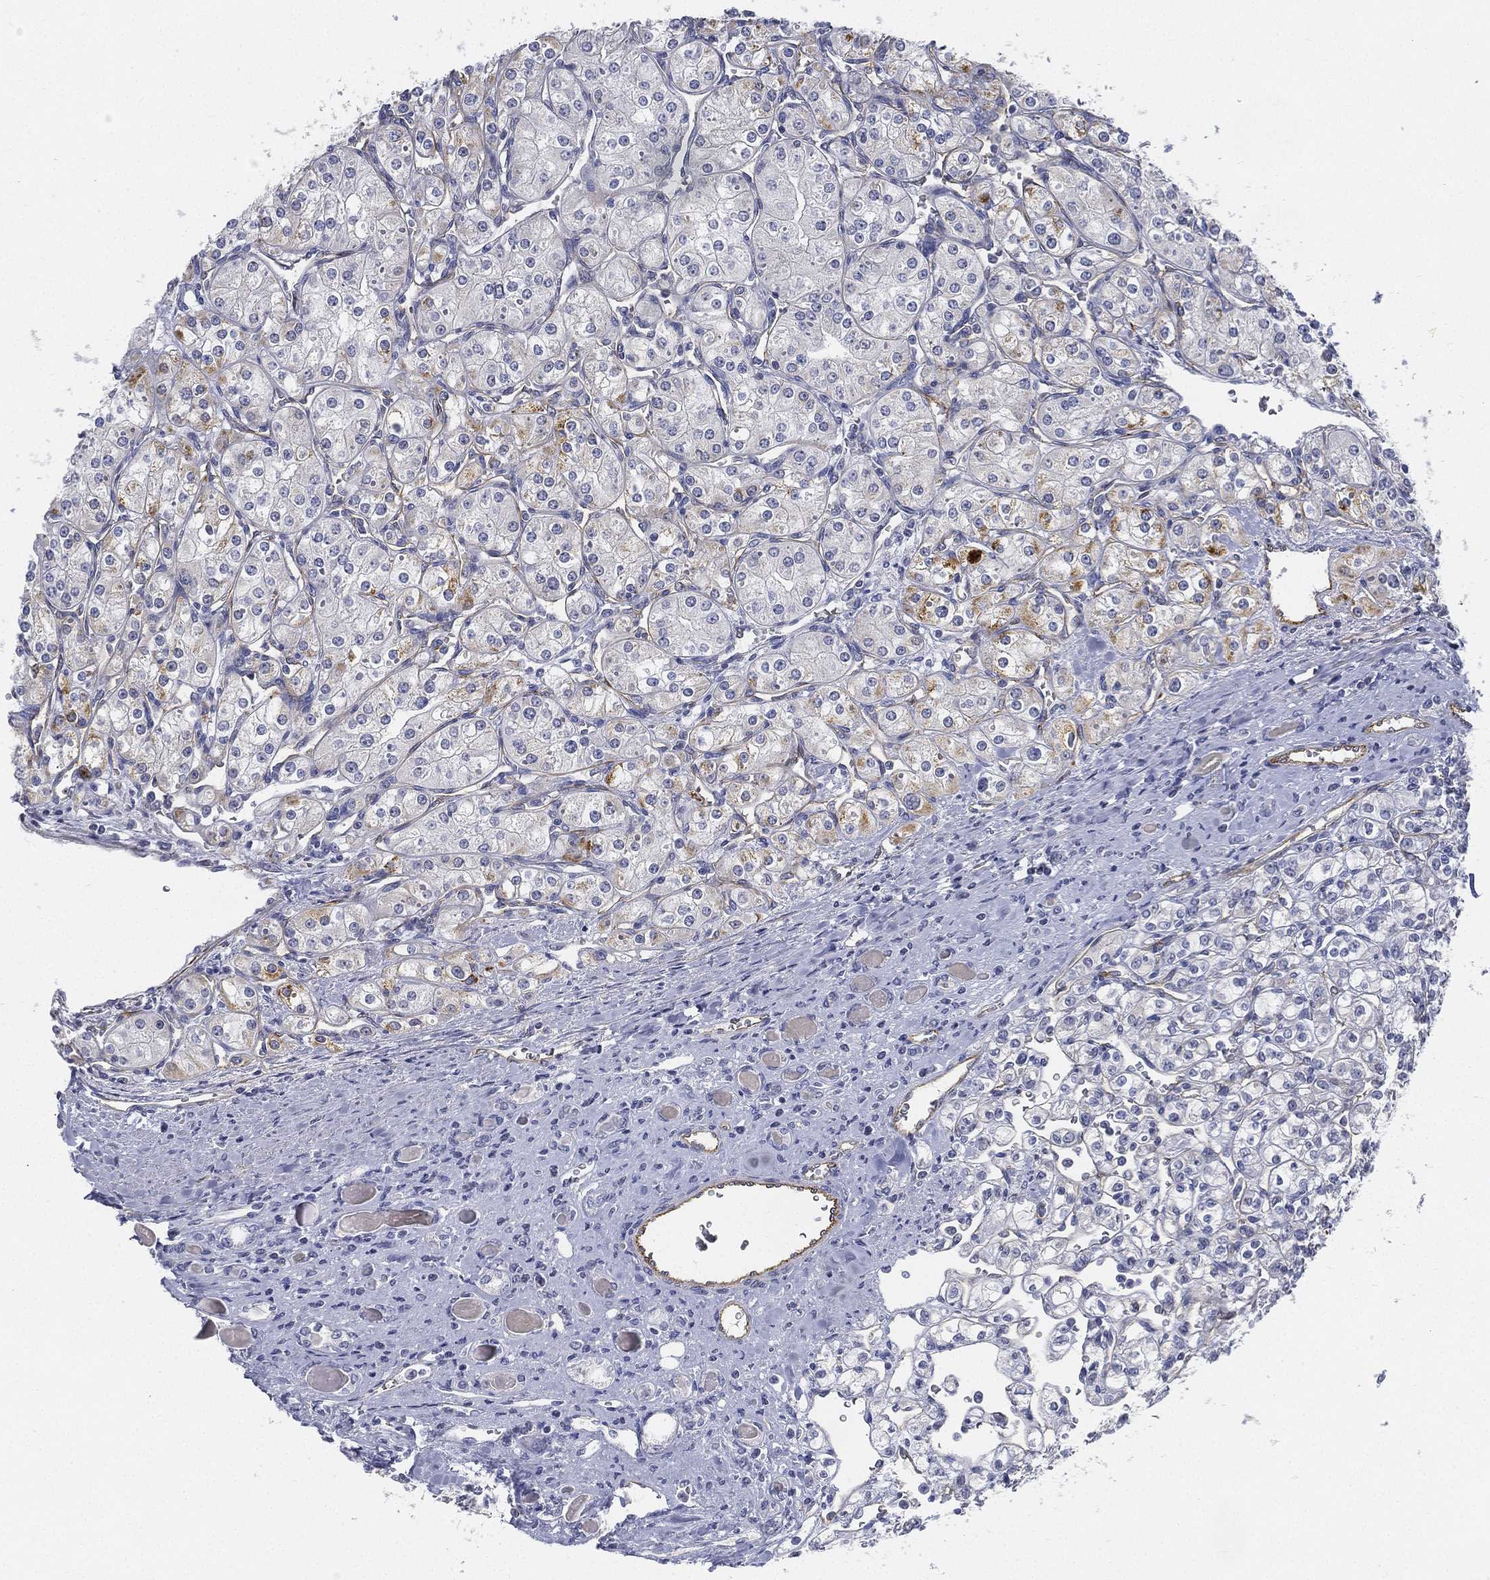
{"staining": {"intensity": "weak", "quantity": "<25%", "location": "cytoplasmic/membranous"}, "tissue": "renal cancer", "cell_type": "Tumor cells", "image_type": "cancer", "snomed": [{"axis": "morphology", "description": "Adenocarcinoma, NOS"}, {"axis": "topography", "description": "Kidney"}], "caption": "Tumor cells show no significant protein positivity in renal cancer (adenocarcinoma).", "gene": "C5orf46", "patient": {"sex": "male", "age": 77}}